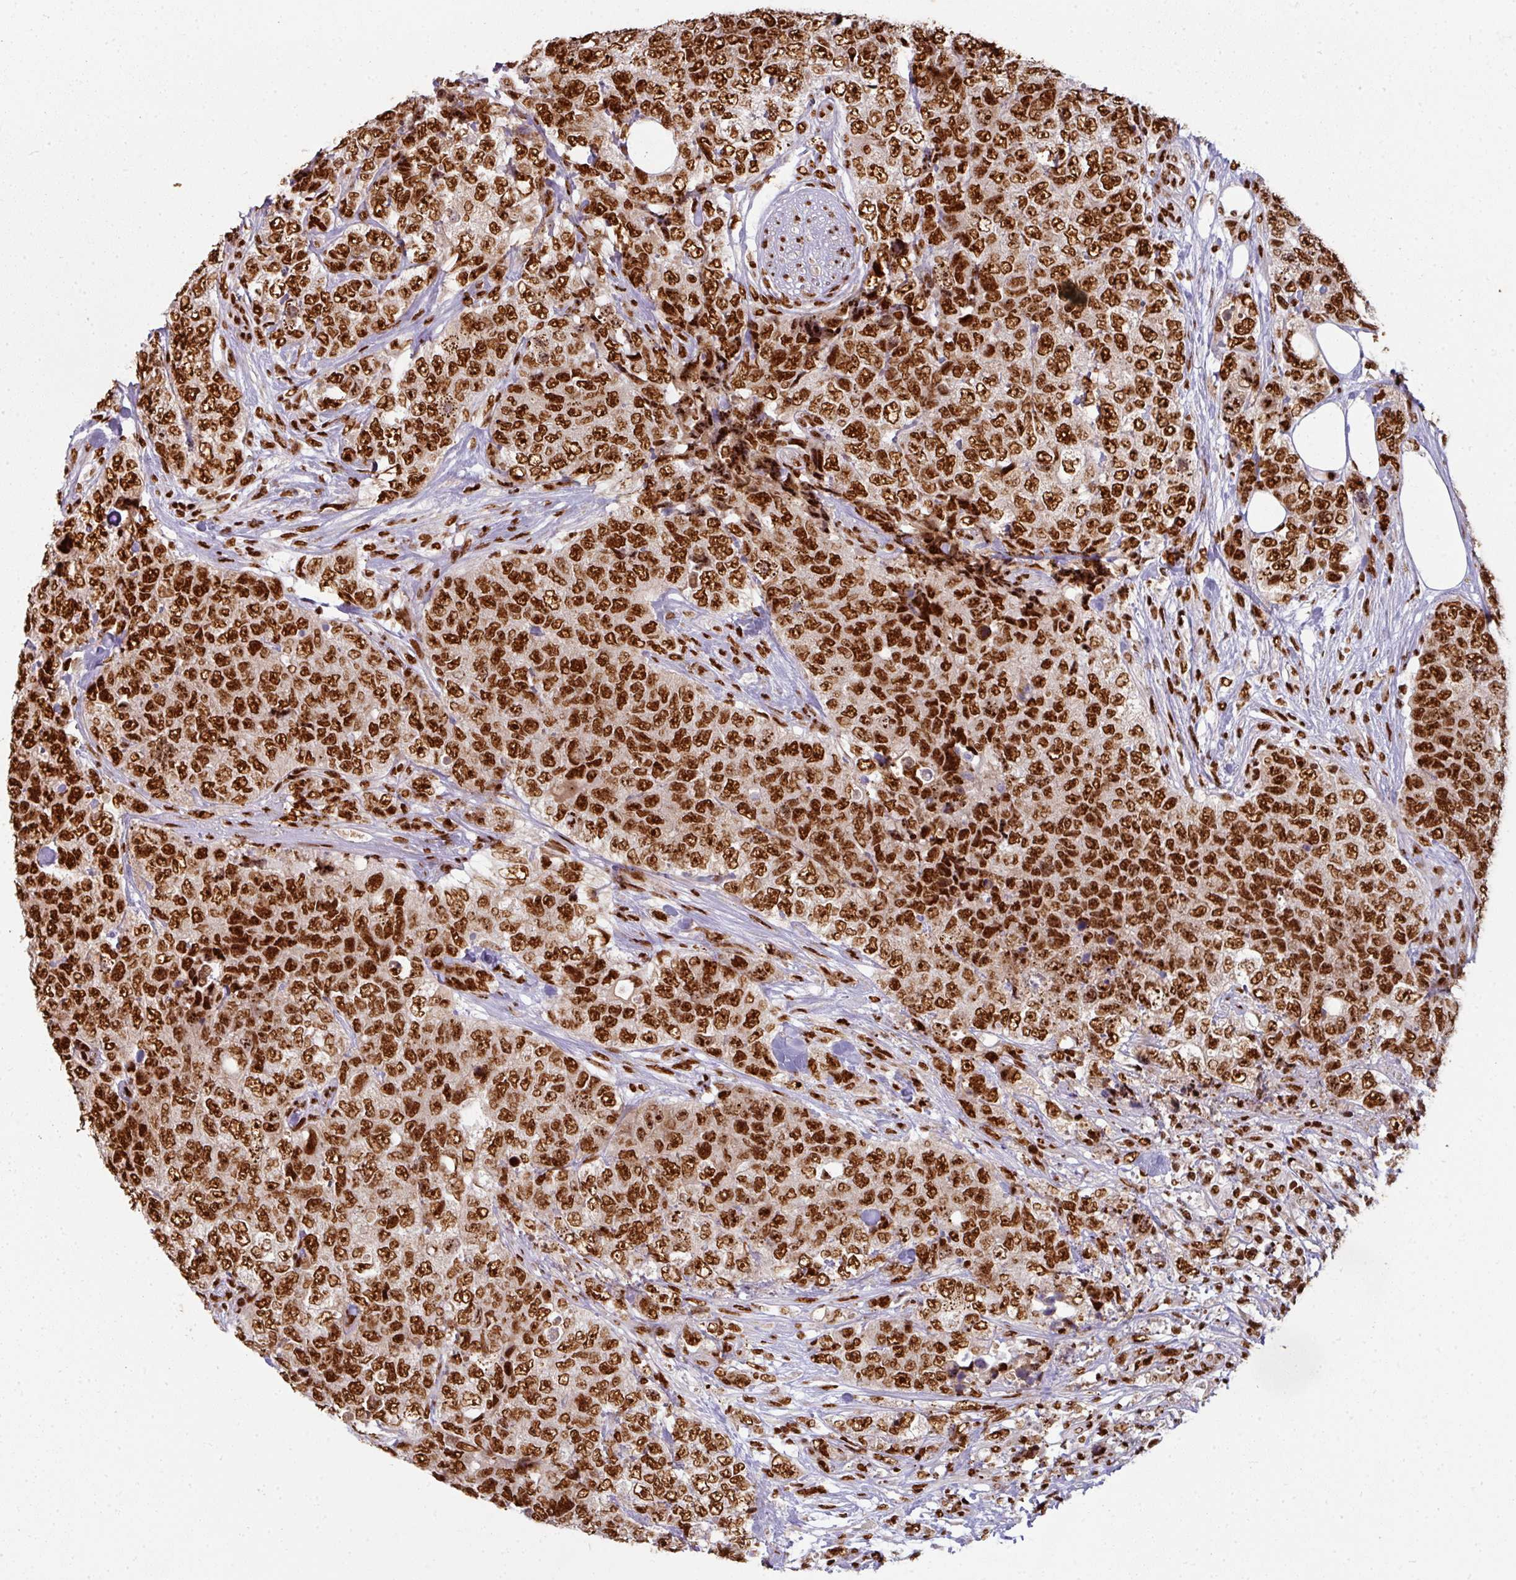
{"staining": {"intensity": "strong", "quantity": ">75%", "location": "nuclear"}, "tissue": "urothelial cancer", "cell_type": "Tumor cells", "image_type": "cancer", "snomed": [{"axis": "morphology", "description": "Urothelial carcinoma, High grade"}, {"axis": "topography", "description": "Urinary bladder"}], "caption": "DAB immunohistochemical staining of human high-grade urothelial carcinoma displays strong nuclear protein staining in approximately >75% of tumor cells. The protein of interest is stained brown, and the nuclei are stained in blue (DAB IHC with brightfield microscopy, high magnification).", "gene": "SIK3", "patient": {"sex": "female", "age": 78}}